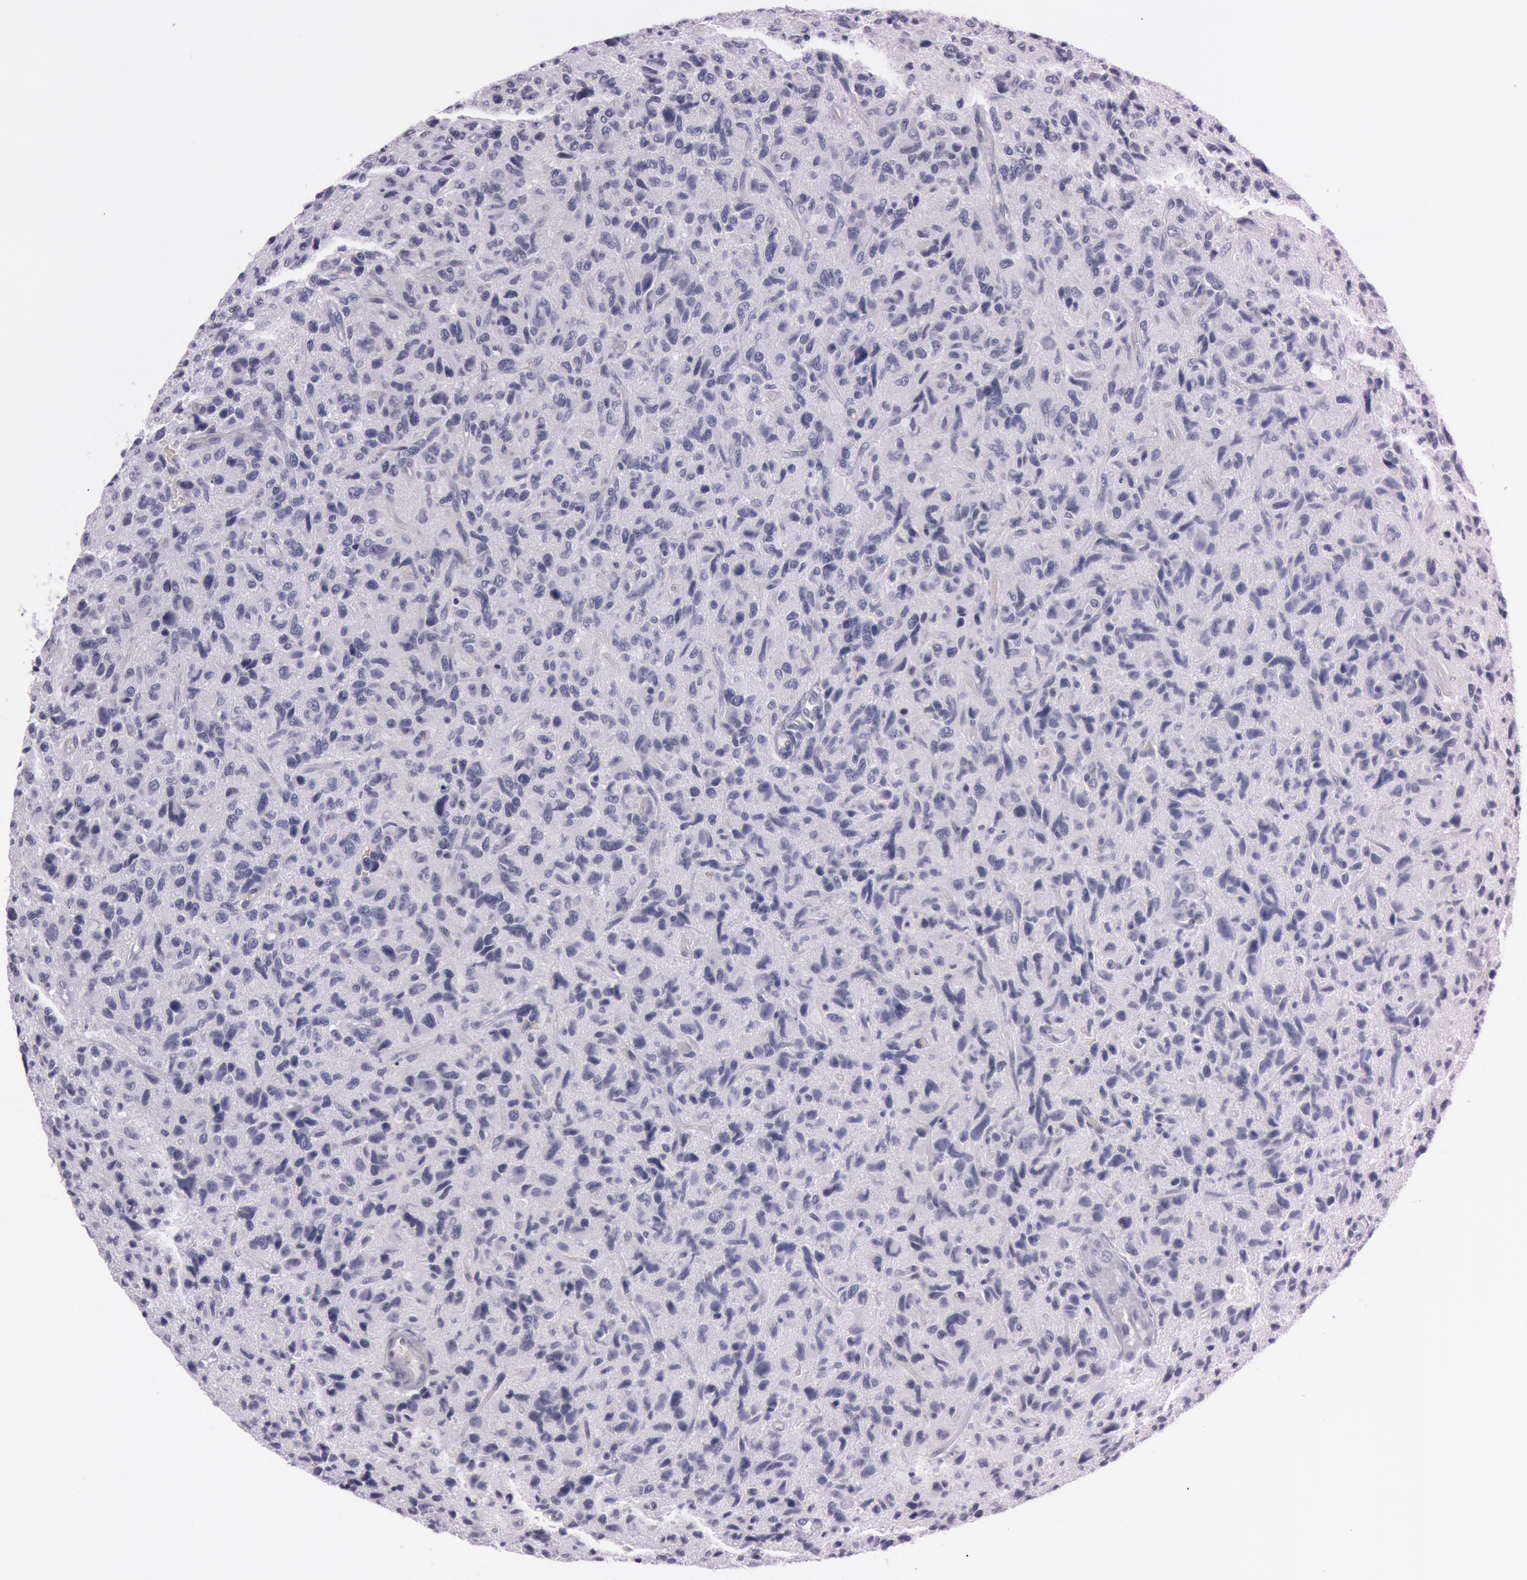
{"staining": {"intensity": "negative", "quantity": "none", "location": "none"}, "tissue": "glioma", "cell_type": "Tumor cells", "image_type": "cancer", "snomed": [{"axis": "morphology", "description": "Glioma, malignant, High grade"}, {"axis": "topography", "description": "Brain"}], "caption": "Immunohistochemical staining of human glioma demonstrates no significant expression in tumor cells.", "gene": "S100A7", "patient": {"sex": "female", "age": 60}}